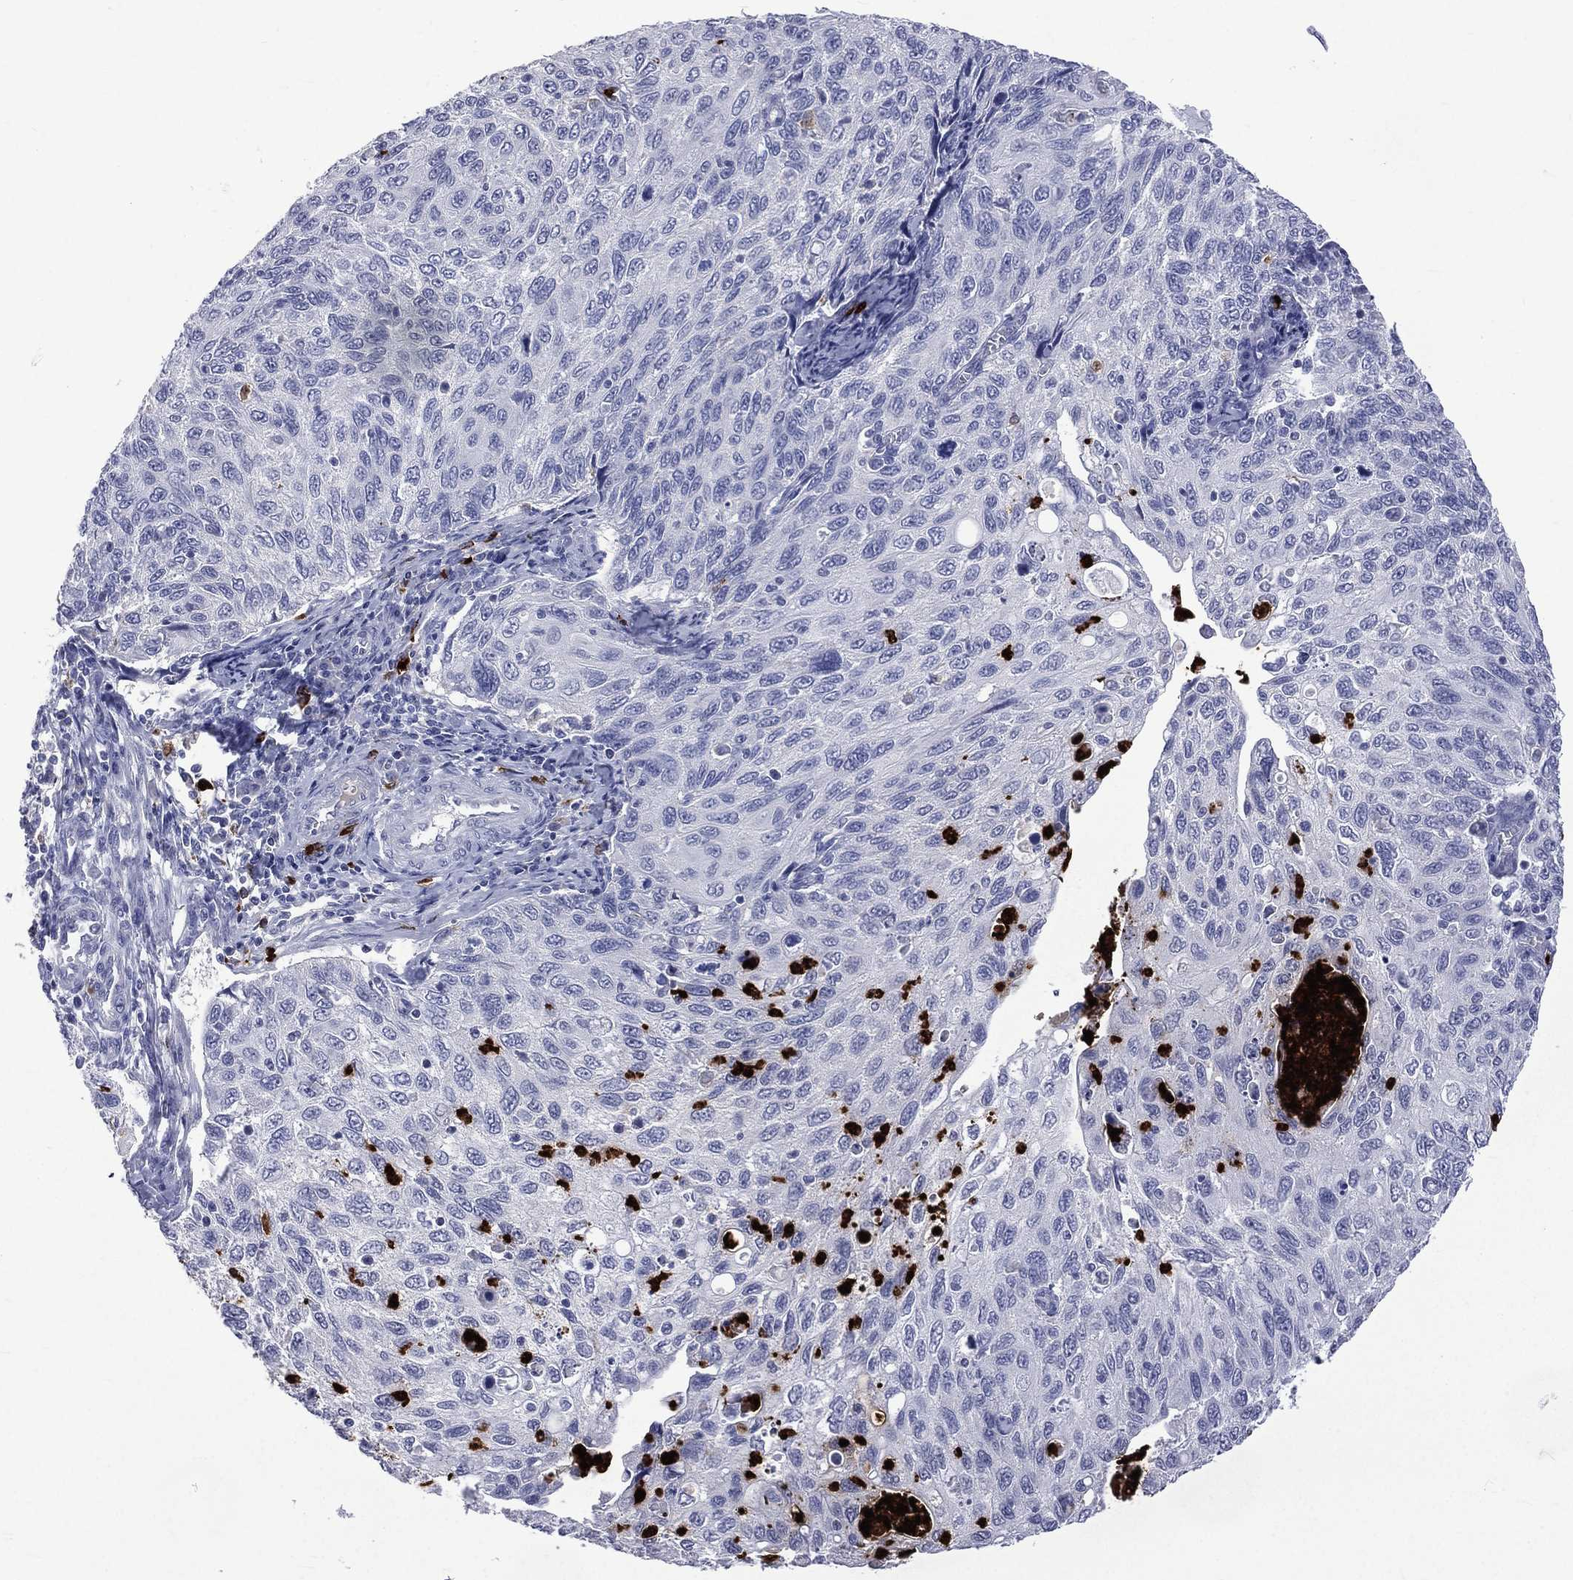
{"staining": {"intensity": "negative", "quantity": "none", "location": "none"}, "tissue": "cervical cancer", "cell_type": "Tumor cells", "image_type": "cancer", "snomed": [{"axis": "morphology", "description": "Squamous cell carcinoma, NOS"}, {"axis": "topography", "description": "Cervix"}], "caption": "Immunohistochemistry image of neoplastic tissue: human cervical cancer stained with DAB shows no significant protein expression in tumor cells.", "gene": "ELANE", "patient": {"sex": "female", "age": 70}}